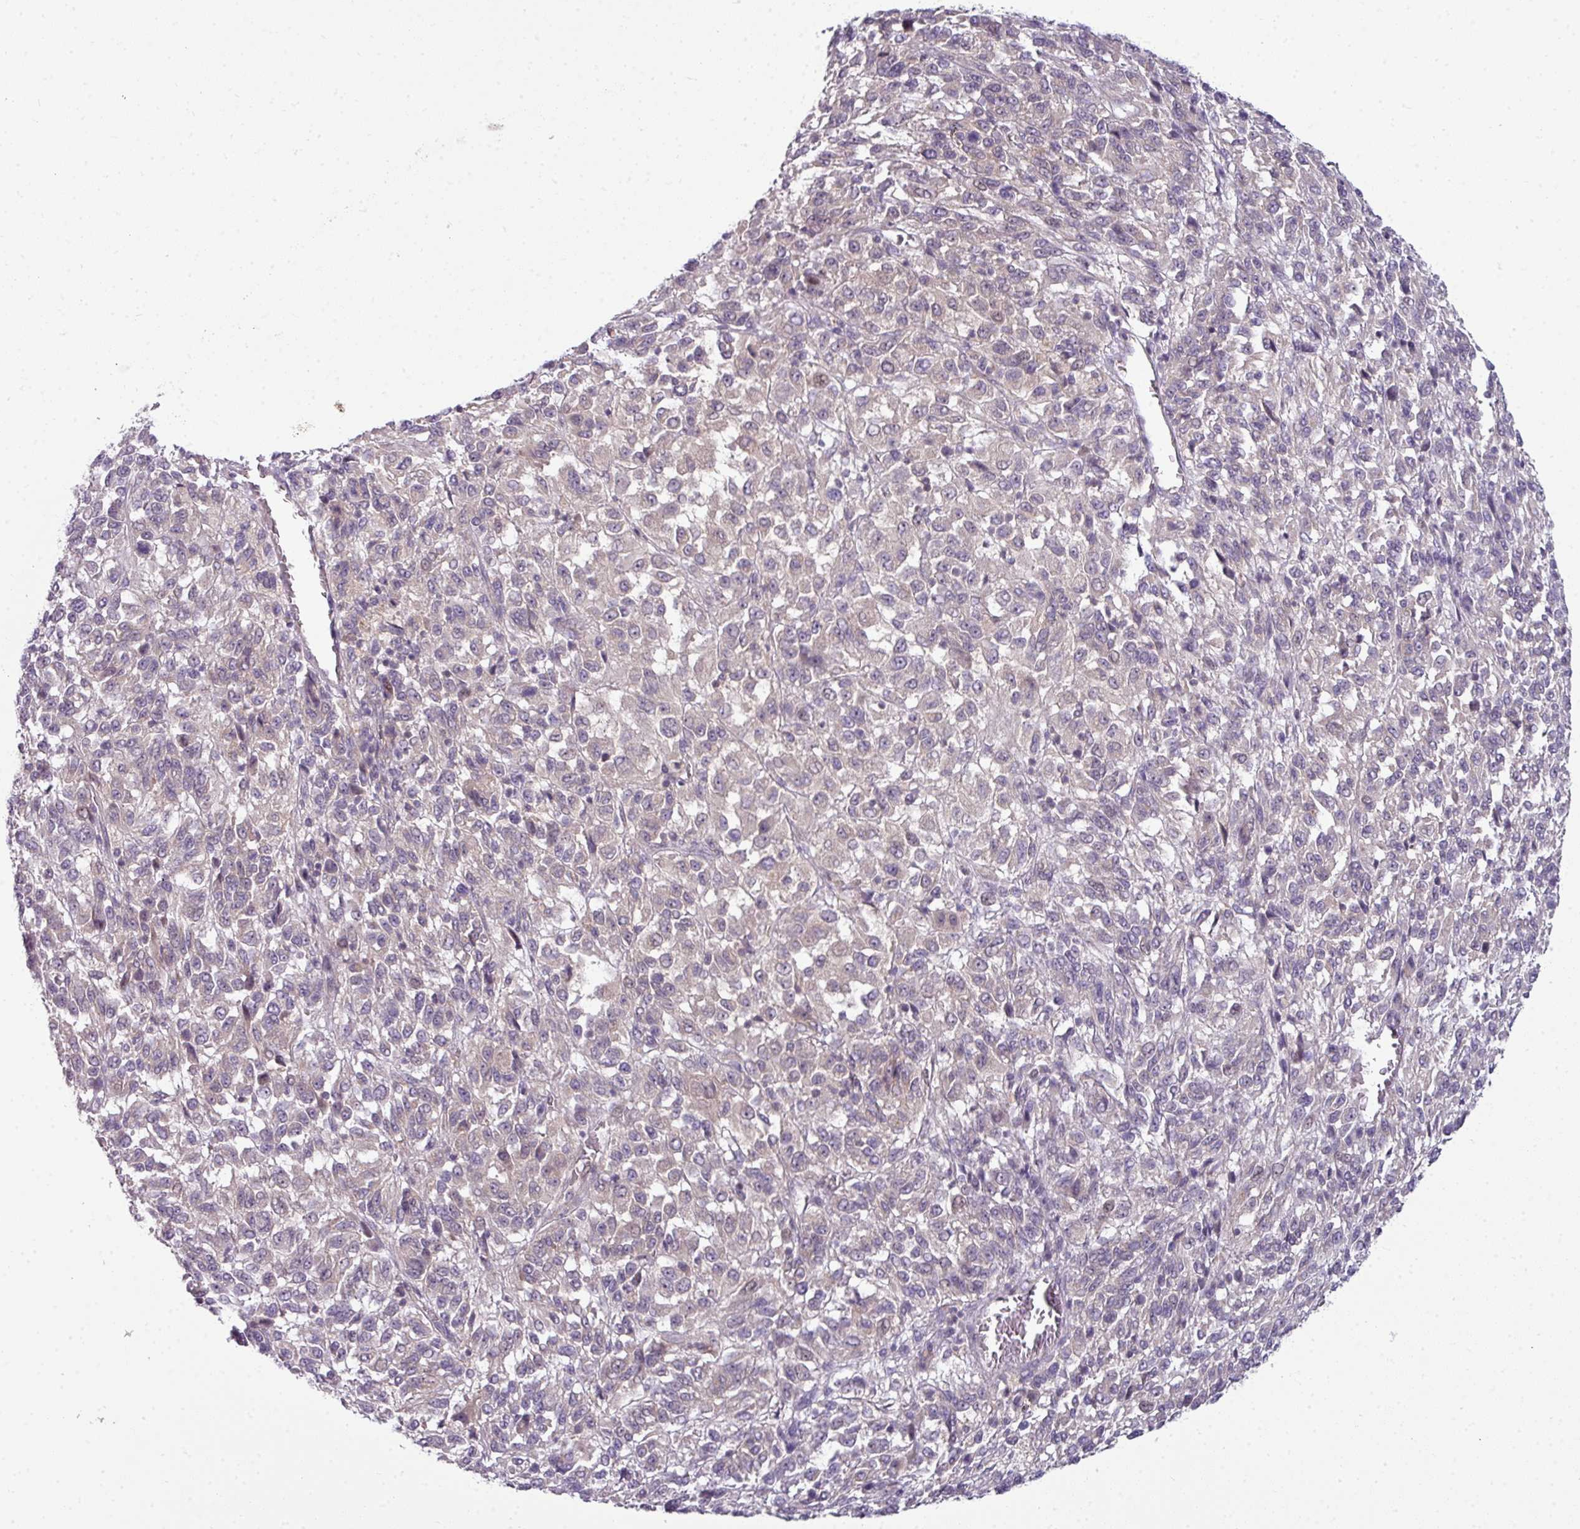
{"staining": {"intensity": "moderate", "quantity": "<25%", "location": "nuclear"}, "tissue": "melanoma", "cell_type": "Tumor cells", "image_type": "cancer", "snomed": [{"axis": "morphology", "description": "Malignant melanoma, Metastatic site"}, {"axis": "topography", "description": "Lung"}], "caption": "Brown immunohistochemical staining in malignant melanoma (metastatic site) displays moderate nuclear positivity in about <25% of tumor cells.", "gene": "STAT5A", "patient": {"sex": "male", "age": 64}}